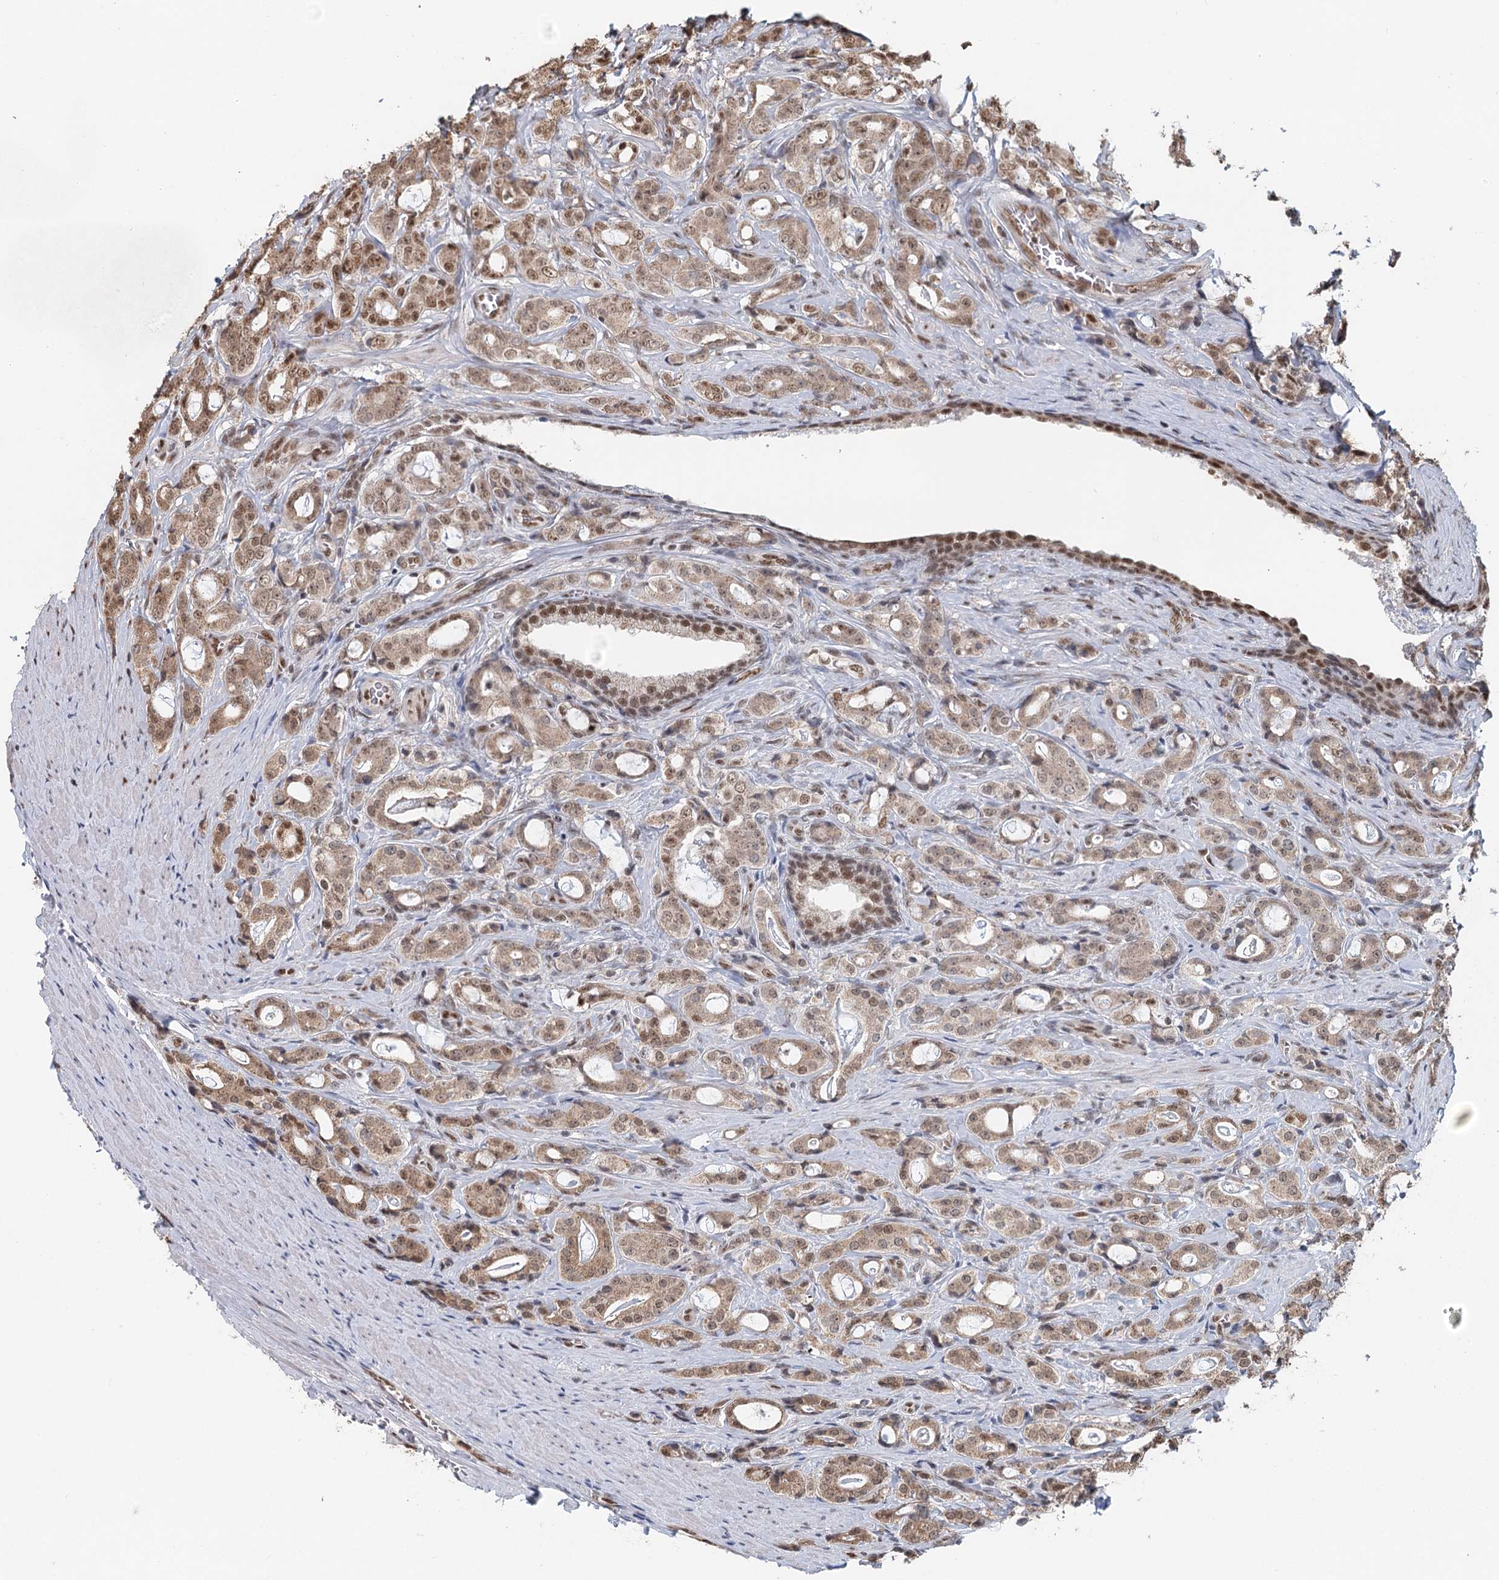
{"staining": {"intensity": "moderate", "quantity": ">75%", "location": "cytoplasmic/membranous,nuclear"}, "tissue": "prostate cancer", "cell_type": "Tumor cells", "image_type": "cancer", "snomed": [{"axis": "morphology", "description": "Adenocarcinoma, High grade"}, {"axis": "topography", "description": "Prostate"}], "caption": "A high-resolution histopathology image shows IHC staining of prostate adenocarcinoma (high-grade), which exhibits moderate cytoplasmic/membranous and nuclear expression in about >75% of tumor cells.", "gene": "GPALPP1", "patient": {"sex": "male", "age": 63}}